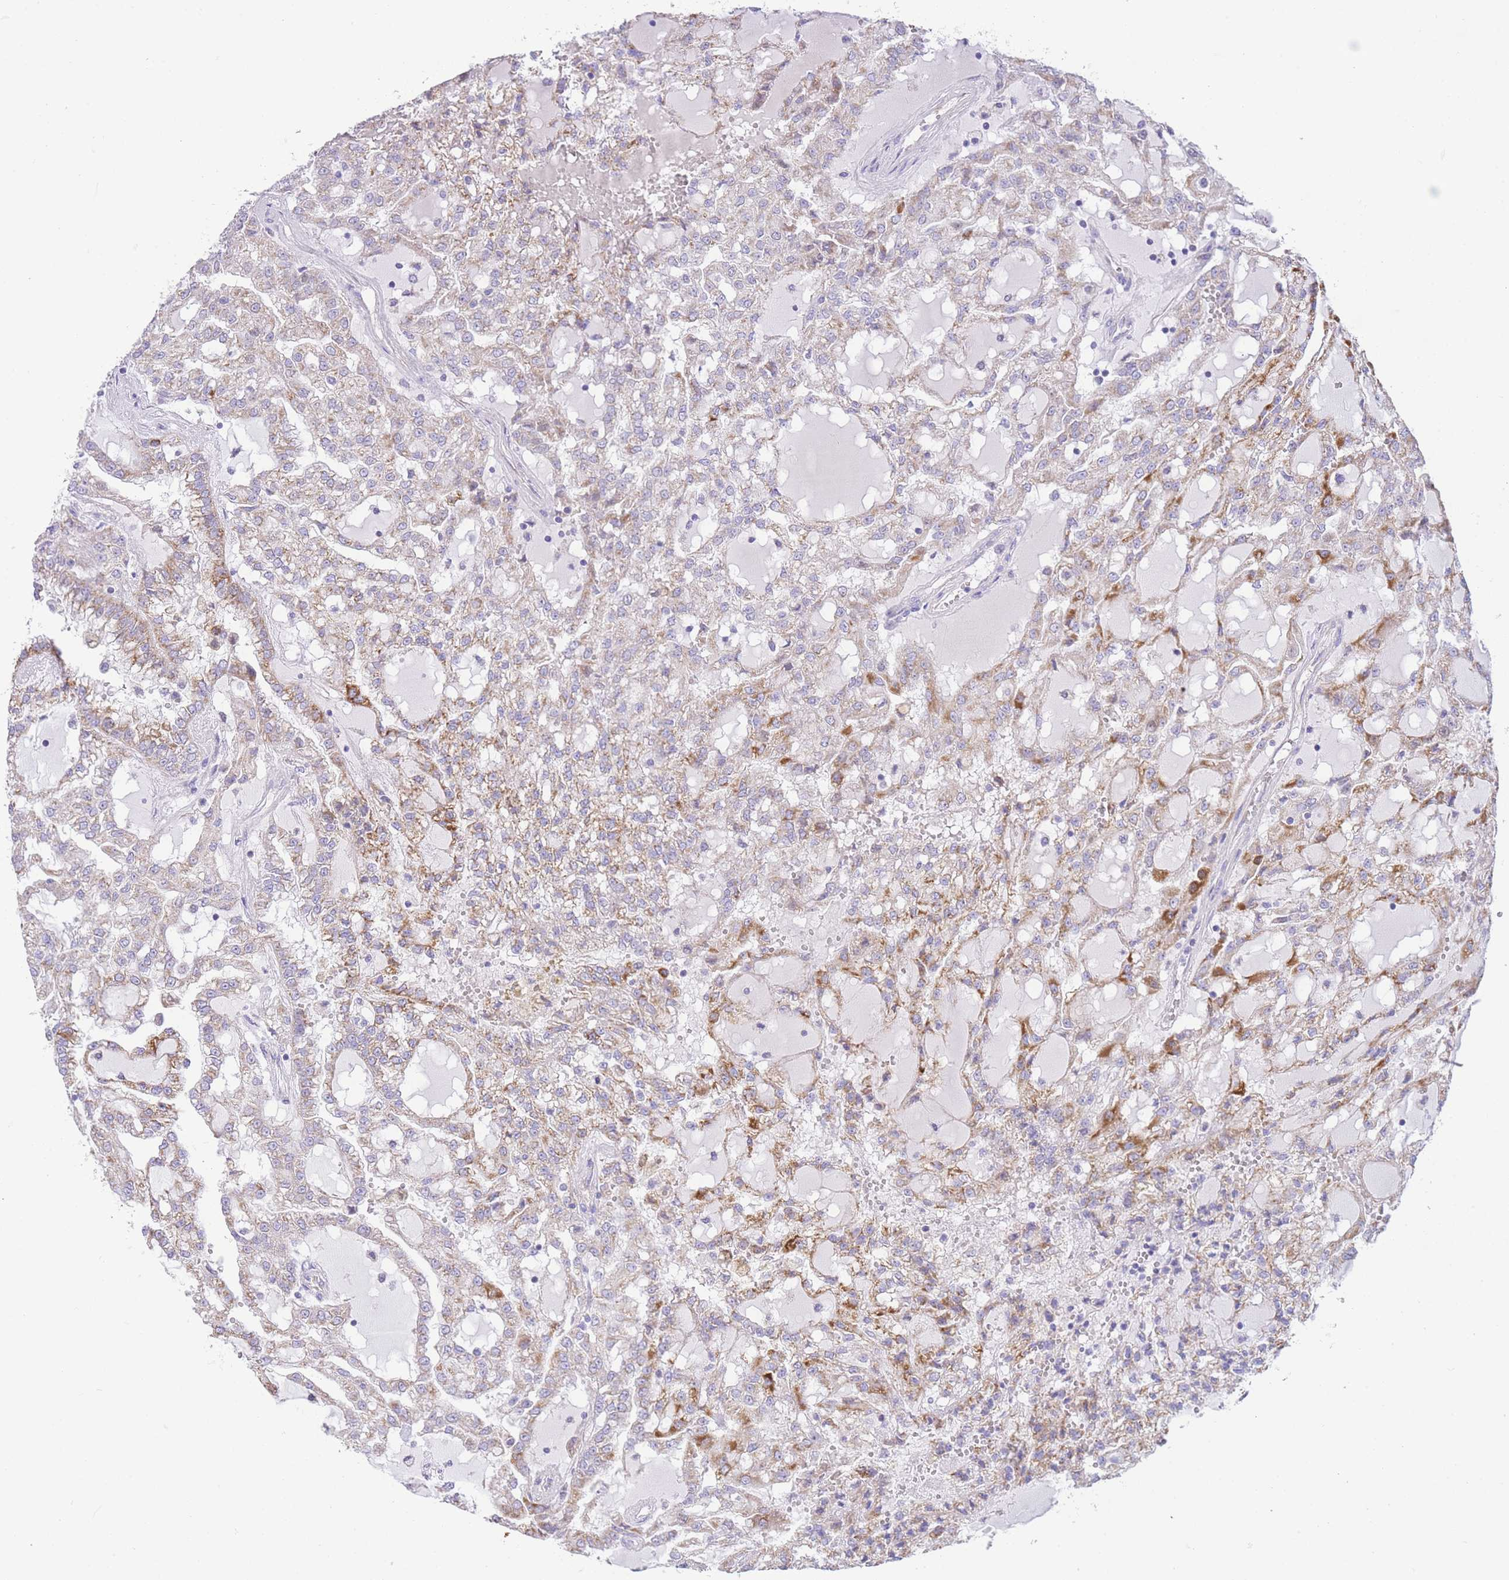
{"staining": {"intensity": "moderate", "quantity": "25%-75%", "location": "cytoplasmic/membranous"}, "tissue": "renal cancer", "cell_type": "Tumor cells", "image_type": "cancer", "snomed": [{"axis": "morphology", "description": "Adenocarcinoma, NOS"}, {"axis": "topography", "description": "Kidney"}], "caption": "Renal cancer was stained to show a protein in brown. There is medium levels of moderate cytoplasmic/membranous staining in about 25%-75% of tumor cells.", "gene": "ACSM4", "patient": {"sex": "male", "age": 63}}